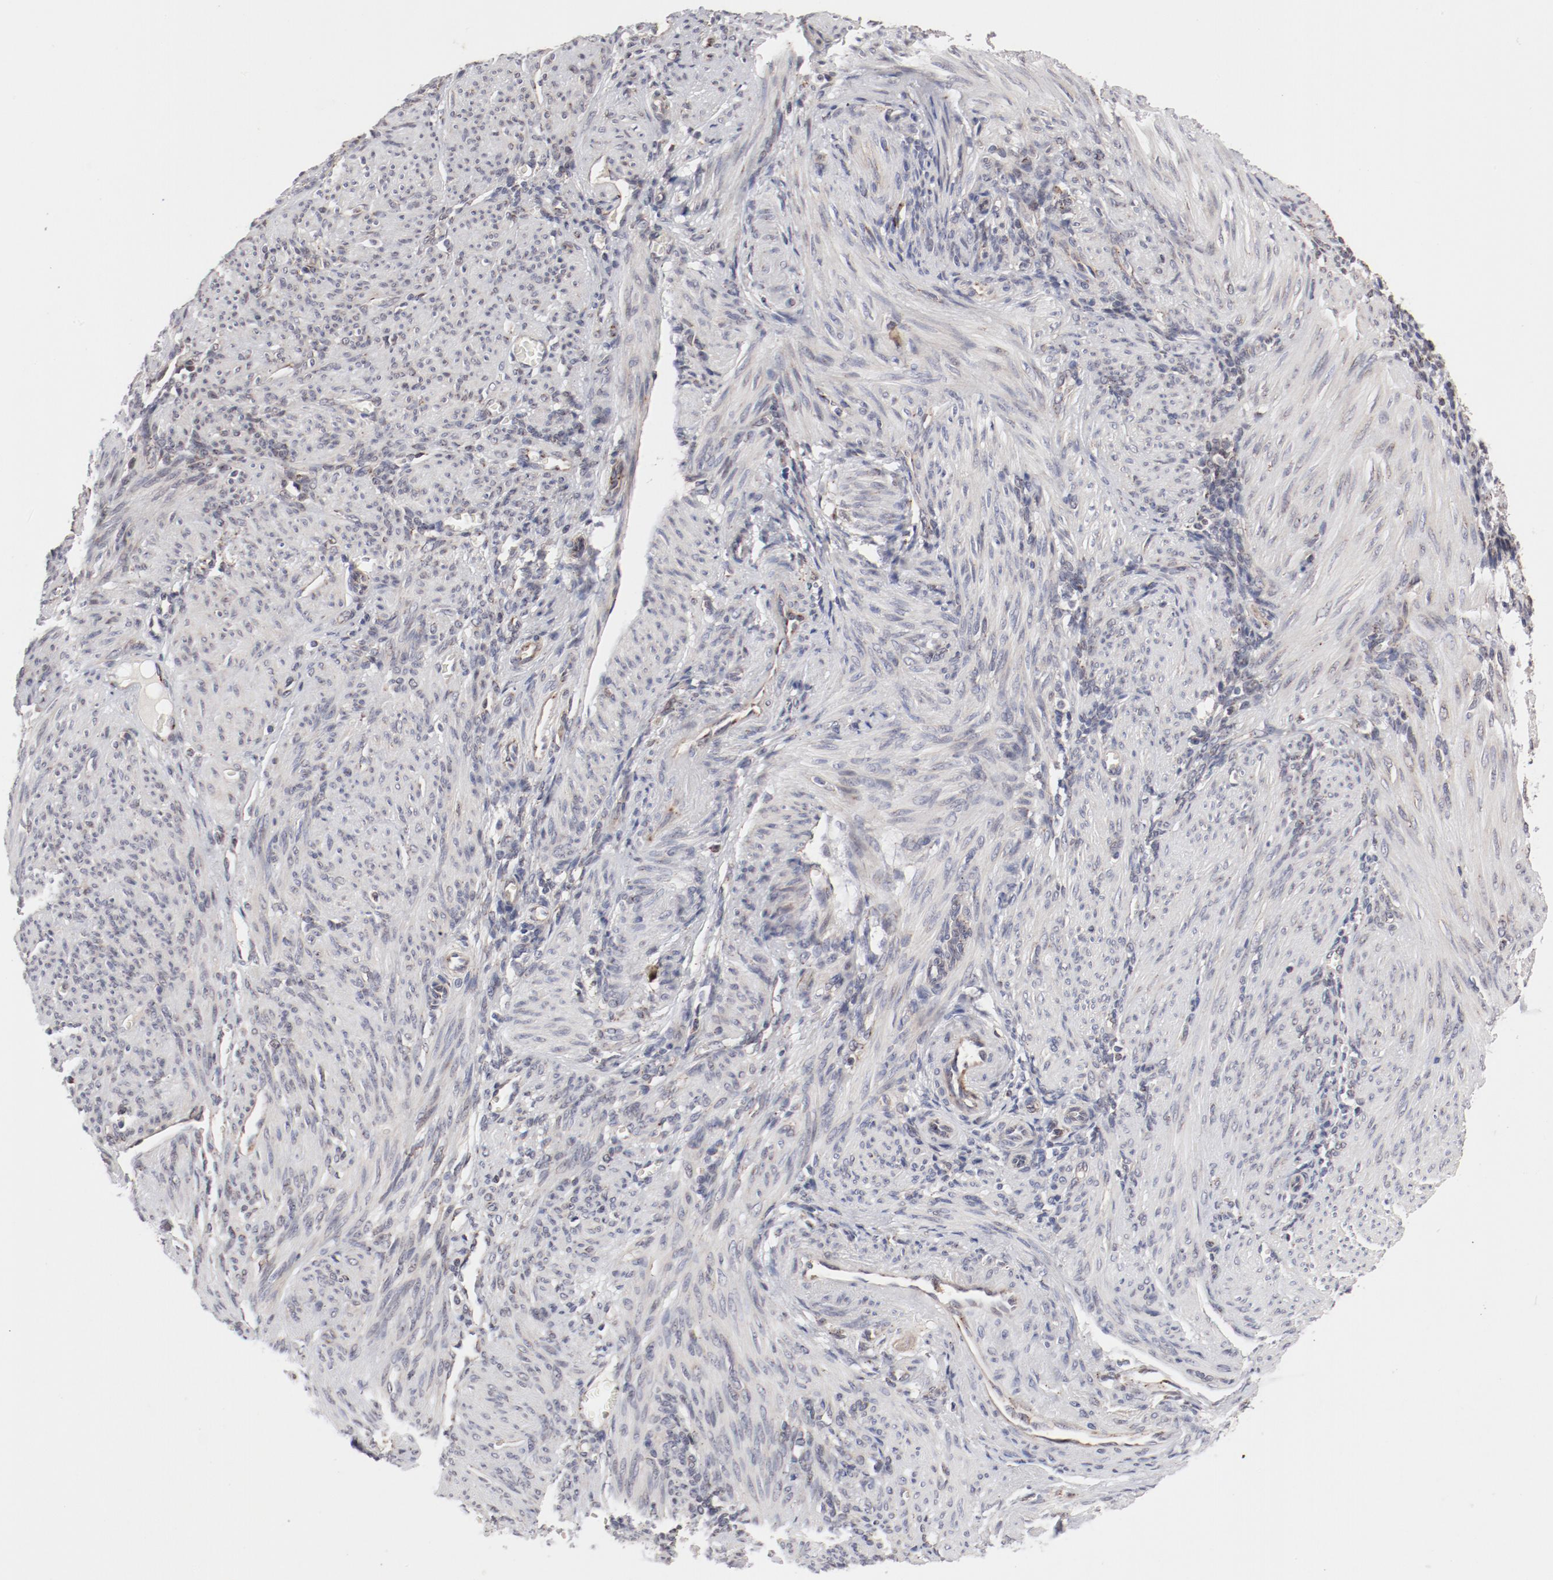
{"staining": {"intensity": "weak", "quantity": "25%-75%", "location": "cytoplasmic/membranous"}, "tissue": "endometrium", "cell_type": "Cells in endometrial stroma", "image_type": "normal", "snomed": [{"axis": "morphology", "description": "Normal tissue, NOS"}, {"axis": "topography", "description": "Endometrium"}], "caption": "An image of endometrium stained for a protein displays weak cytoplasmic/membranous brown staining in cells in endometrial stroma.", "gene": "RPL12", "patient": {"sex": "female", "age": 72}}